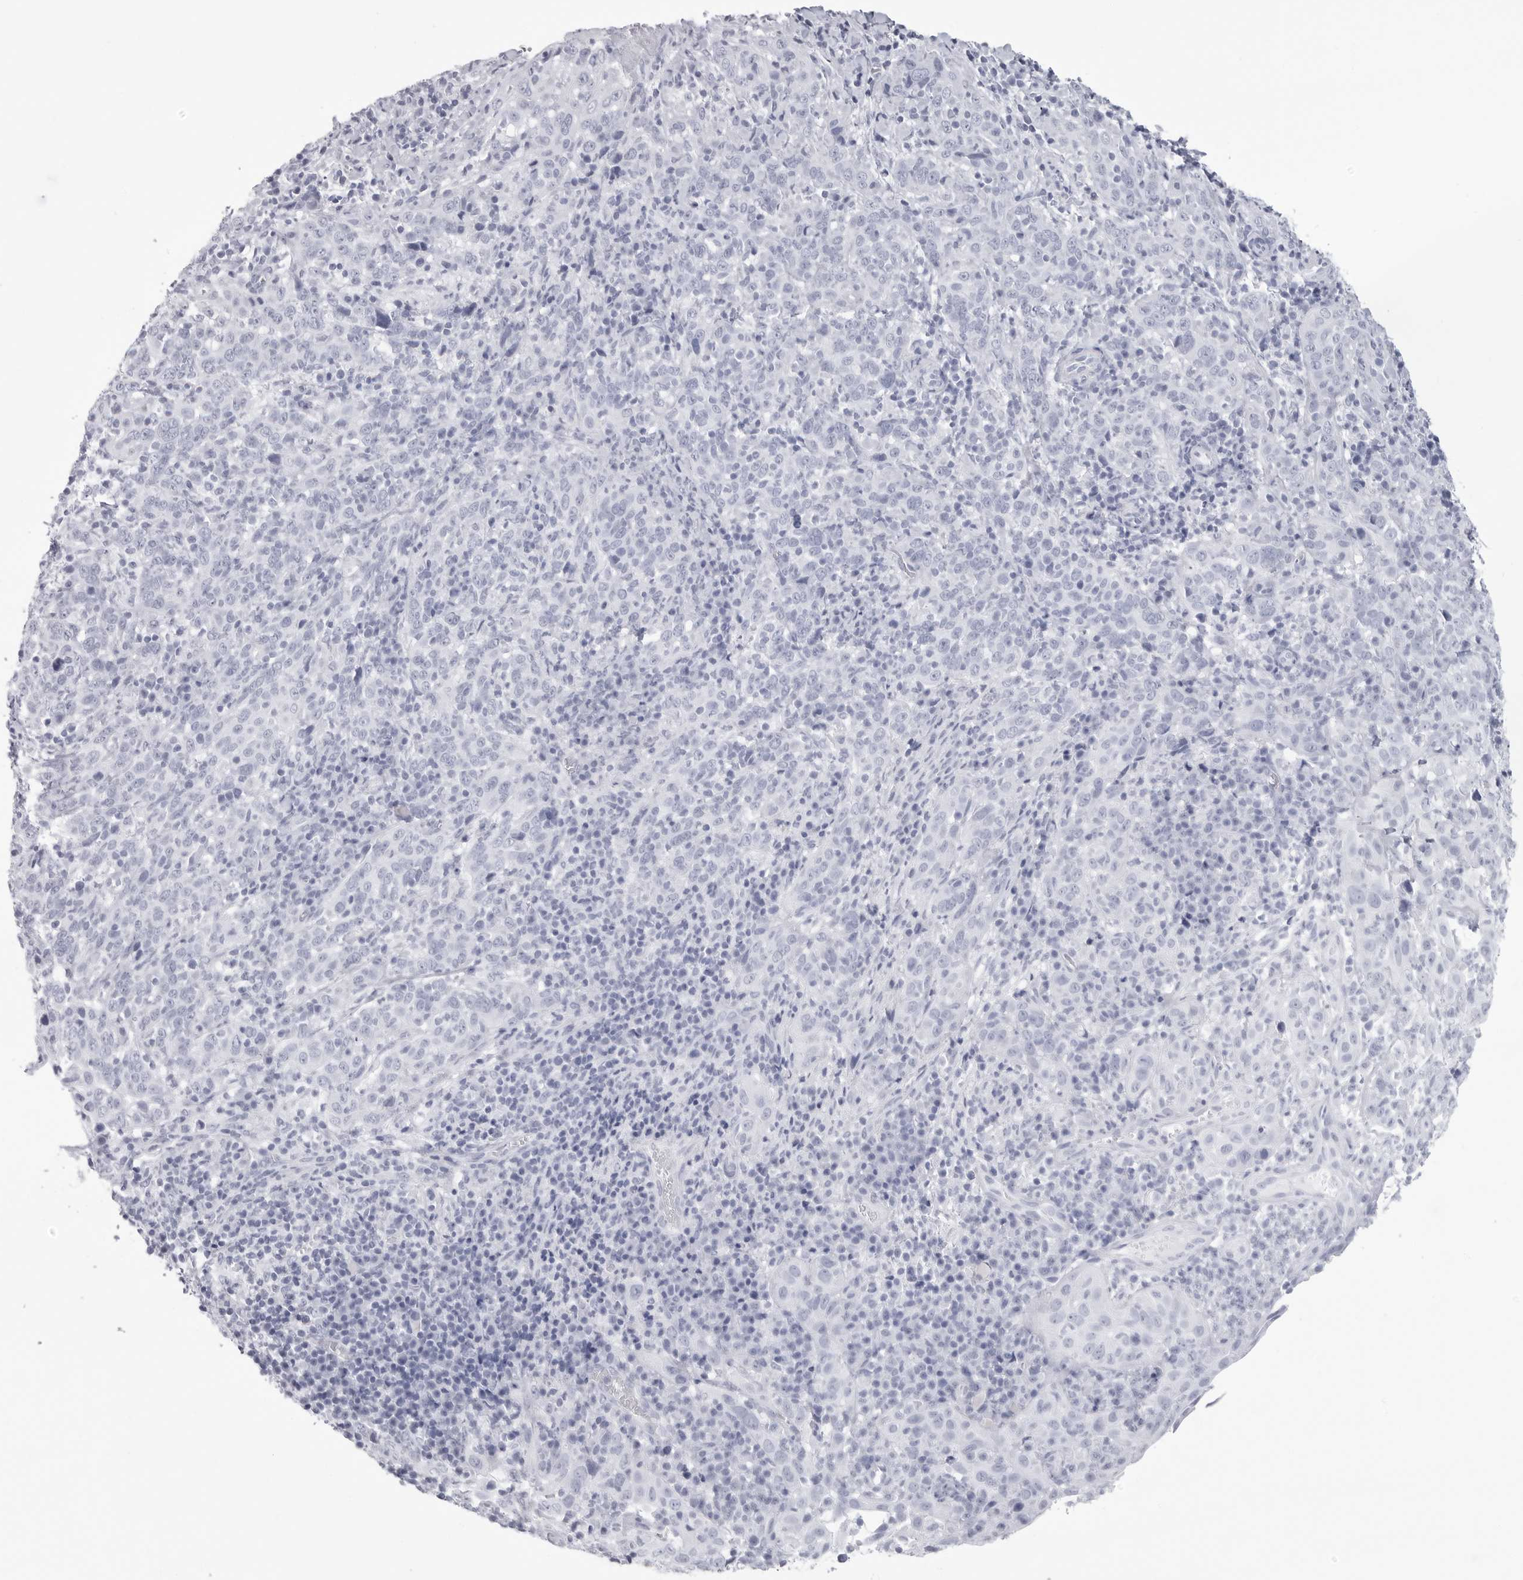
{"staining": {"intensity": "negative", "quantity": "none", "location": "none"}, "tissue": "cervical cancer", "cell_type": "Tumor cells", "image_type": "cancer", "snomed": [{"axis": "morphology", "description": "Squamous cell carcinoma, NOS"}, {"axis": "topography", "description": "Cervix"}], "caption": "Tumor cells are negative for brown protein staining in cervical squamous cell carcinoma.", "gene": "CST2", "patient": {"sex": "female", "age": 46}}